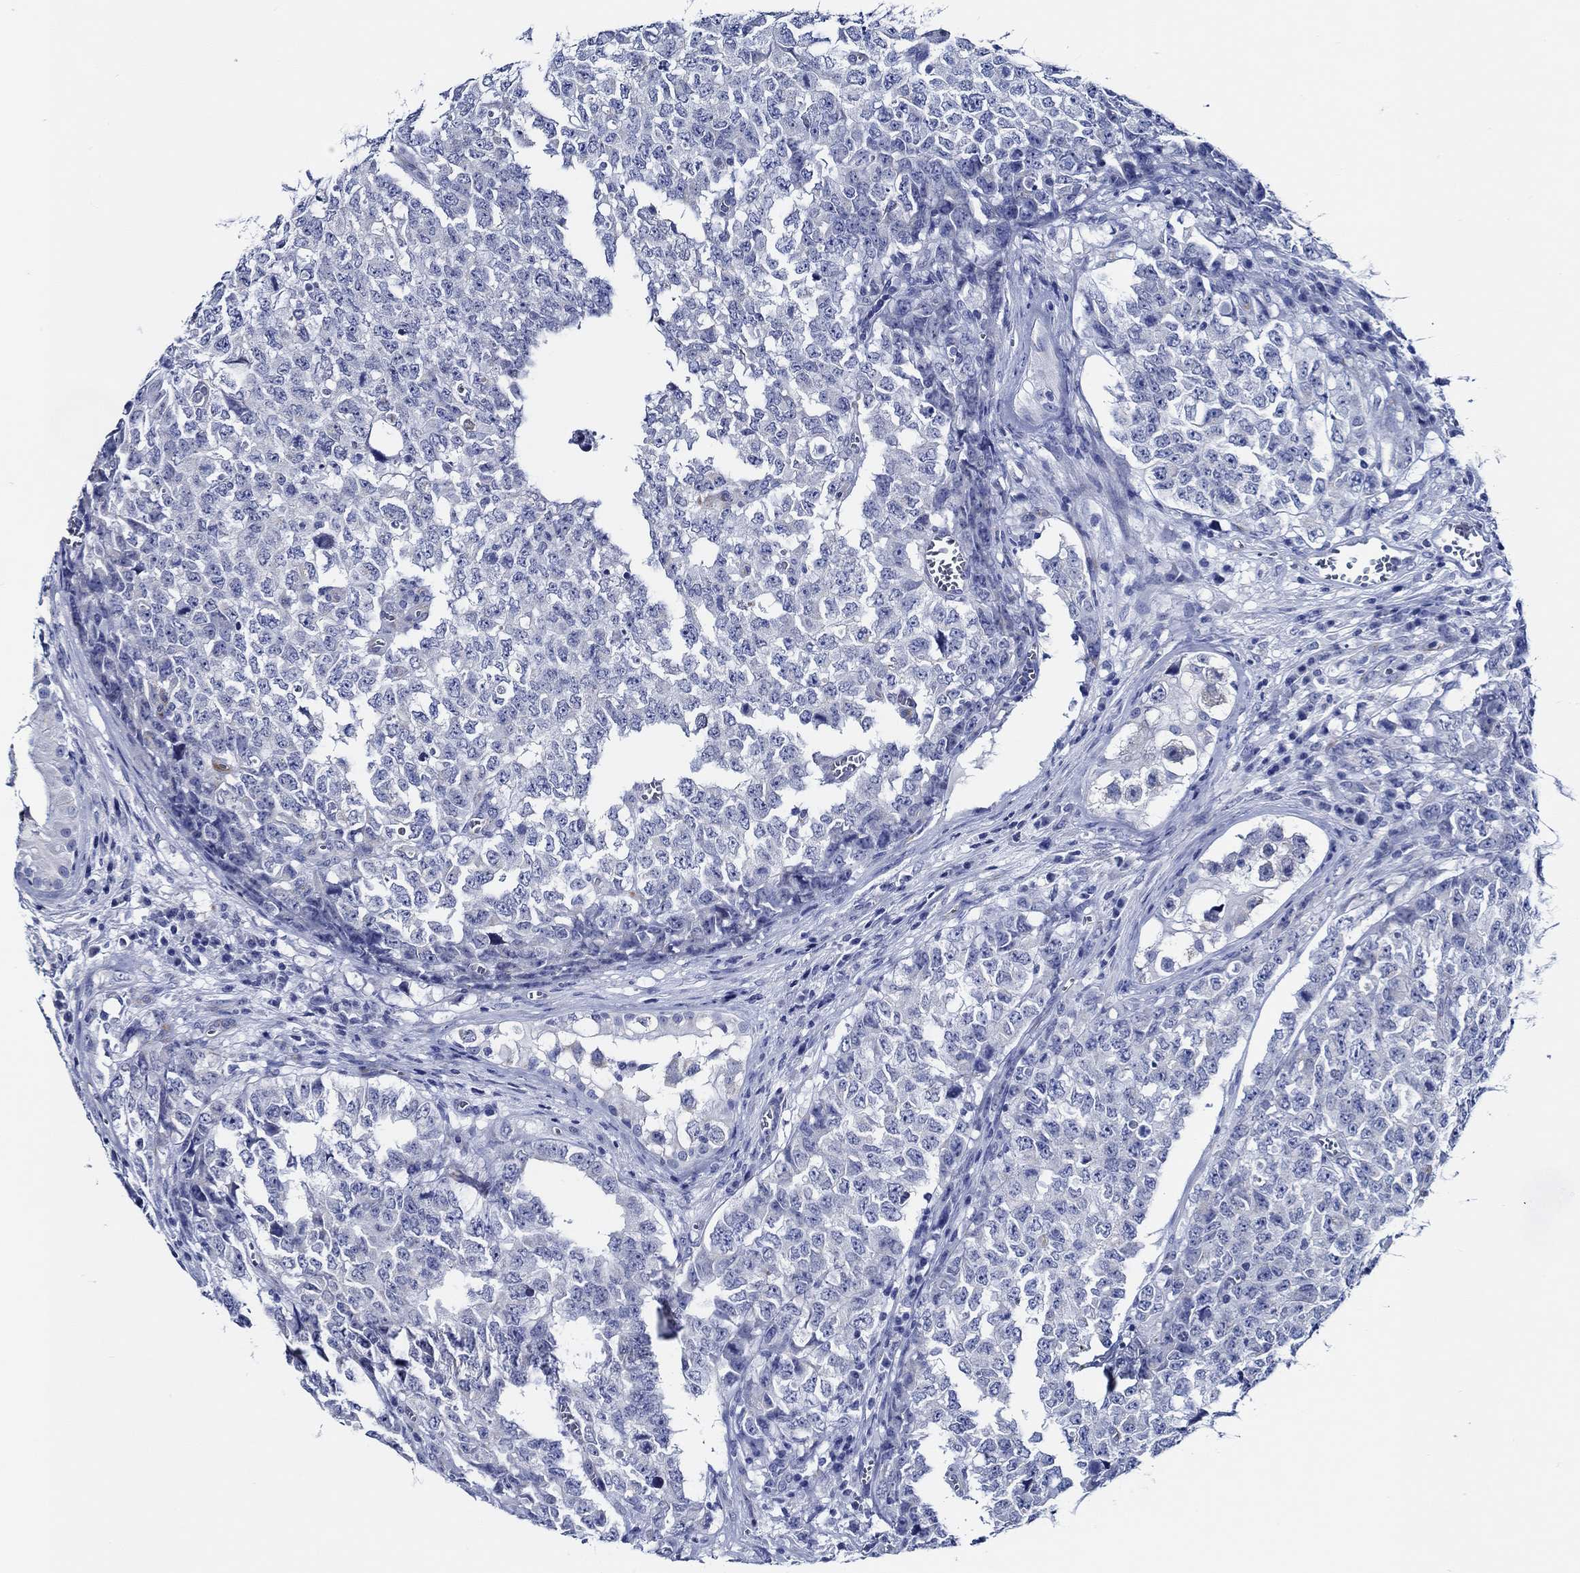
{"staining": {"intensity": "negative", "quantity": "none", "location": "none"}, "tissue": "testis cancer", "cell_type": "Tumor cells", "image_type": "cancer", "snomed": [{"axis": "morphology", "description": "Carcinoma, Embryonal, NOS"}, {"axis": "topography", "description": "Testis"}], "caption": "High magnification brightfield microscopy of embryonal carcinoma (testis) stained with DAB (3,3'-diaminobenzidine) (brown) and counterstained with hematoxylin (blue): tumor cells show no significant positivity.", "gene": "WDR62", "patient": {"sex": "male", "age": 23}}